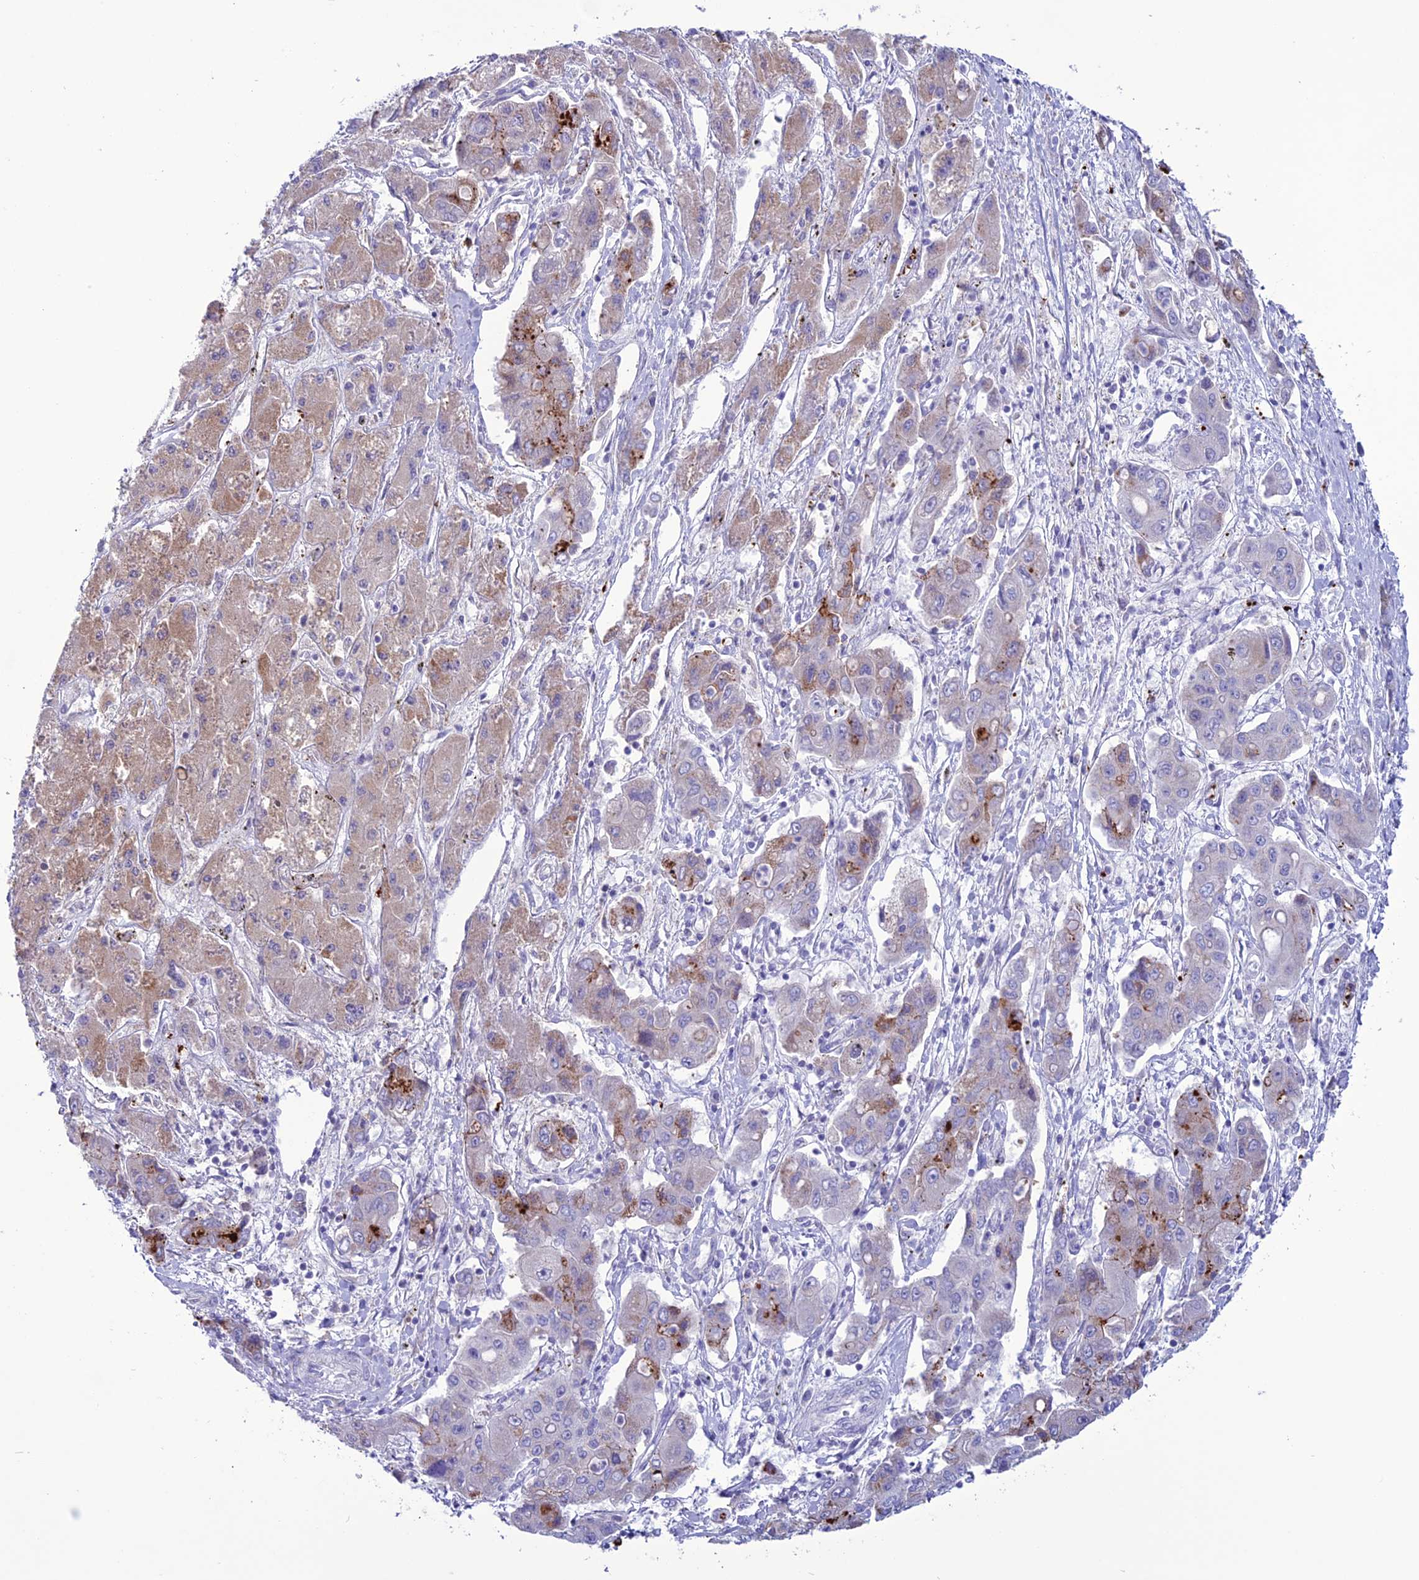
{"staining": {"intensity": "moderate", "quantity": "25%-75%", "location": "cytoplasmic/membranous"}, "tissue": "liver cancer", "cell_type": "Tumor cells", "image_type": "cancer", "snomed": [{"axis": "morphology", "description": "Cholangiocarcinoma"}, {"axis": "topography", "description": "Liver"}], "caption": "Brown immunohistochemical staining in cholangiocarcinoma (liver) reveals moderate cytoplasmic/membranous staining in about 25%-75% of tumor cells.", "gene": "C21orf140", "patient": {"sex": "male", "age": 67}}